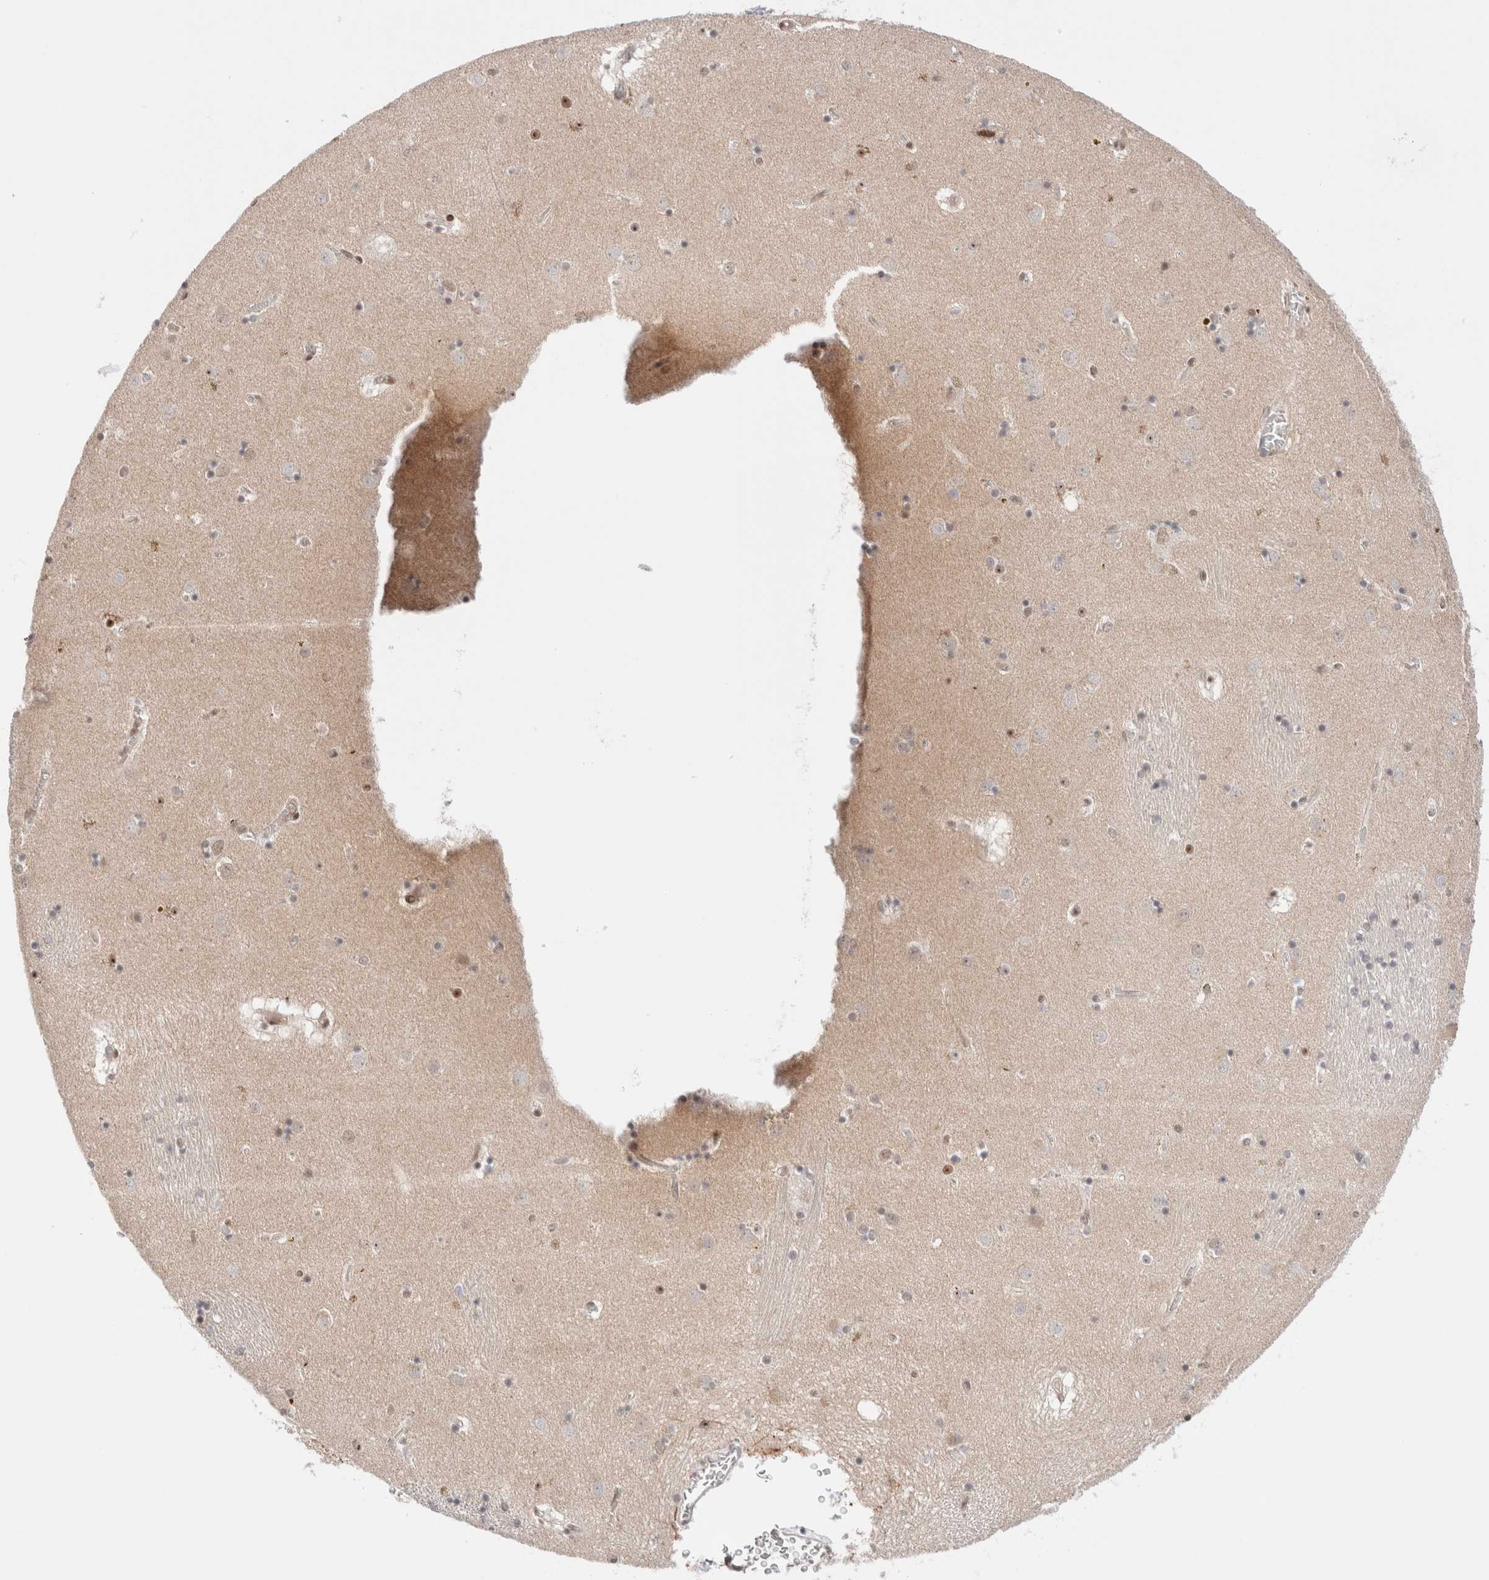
{"staining": {"intensity": "weak", "quantity": "<25%", "location": "nuclear"}, "tissue": "caudate", "cell_type": "Glial cells", "image_type": "normal", "snomed": [{"axis": "morphology", "description": "Normal tissue, NOS"}, {"axis": "topography", "description": "Lateral ventricle wall"}], "caption": "The photomicrograph exhibits no significant staining in glial cells of caudate. (DAB (3,3'-diaminobenzidine) IHC visualized using brightfield microscopy, high magnification).", "gene": "GATAD2A", "patient": {"sex": "male", "age": 70}}